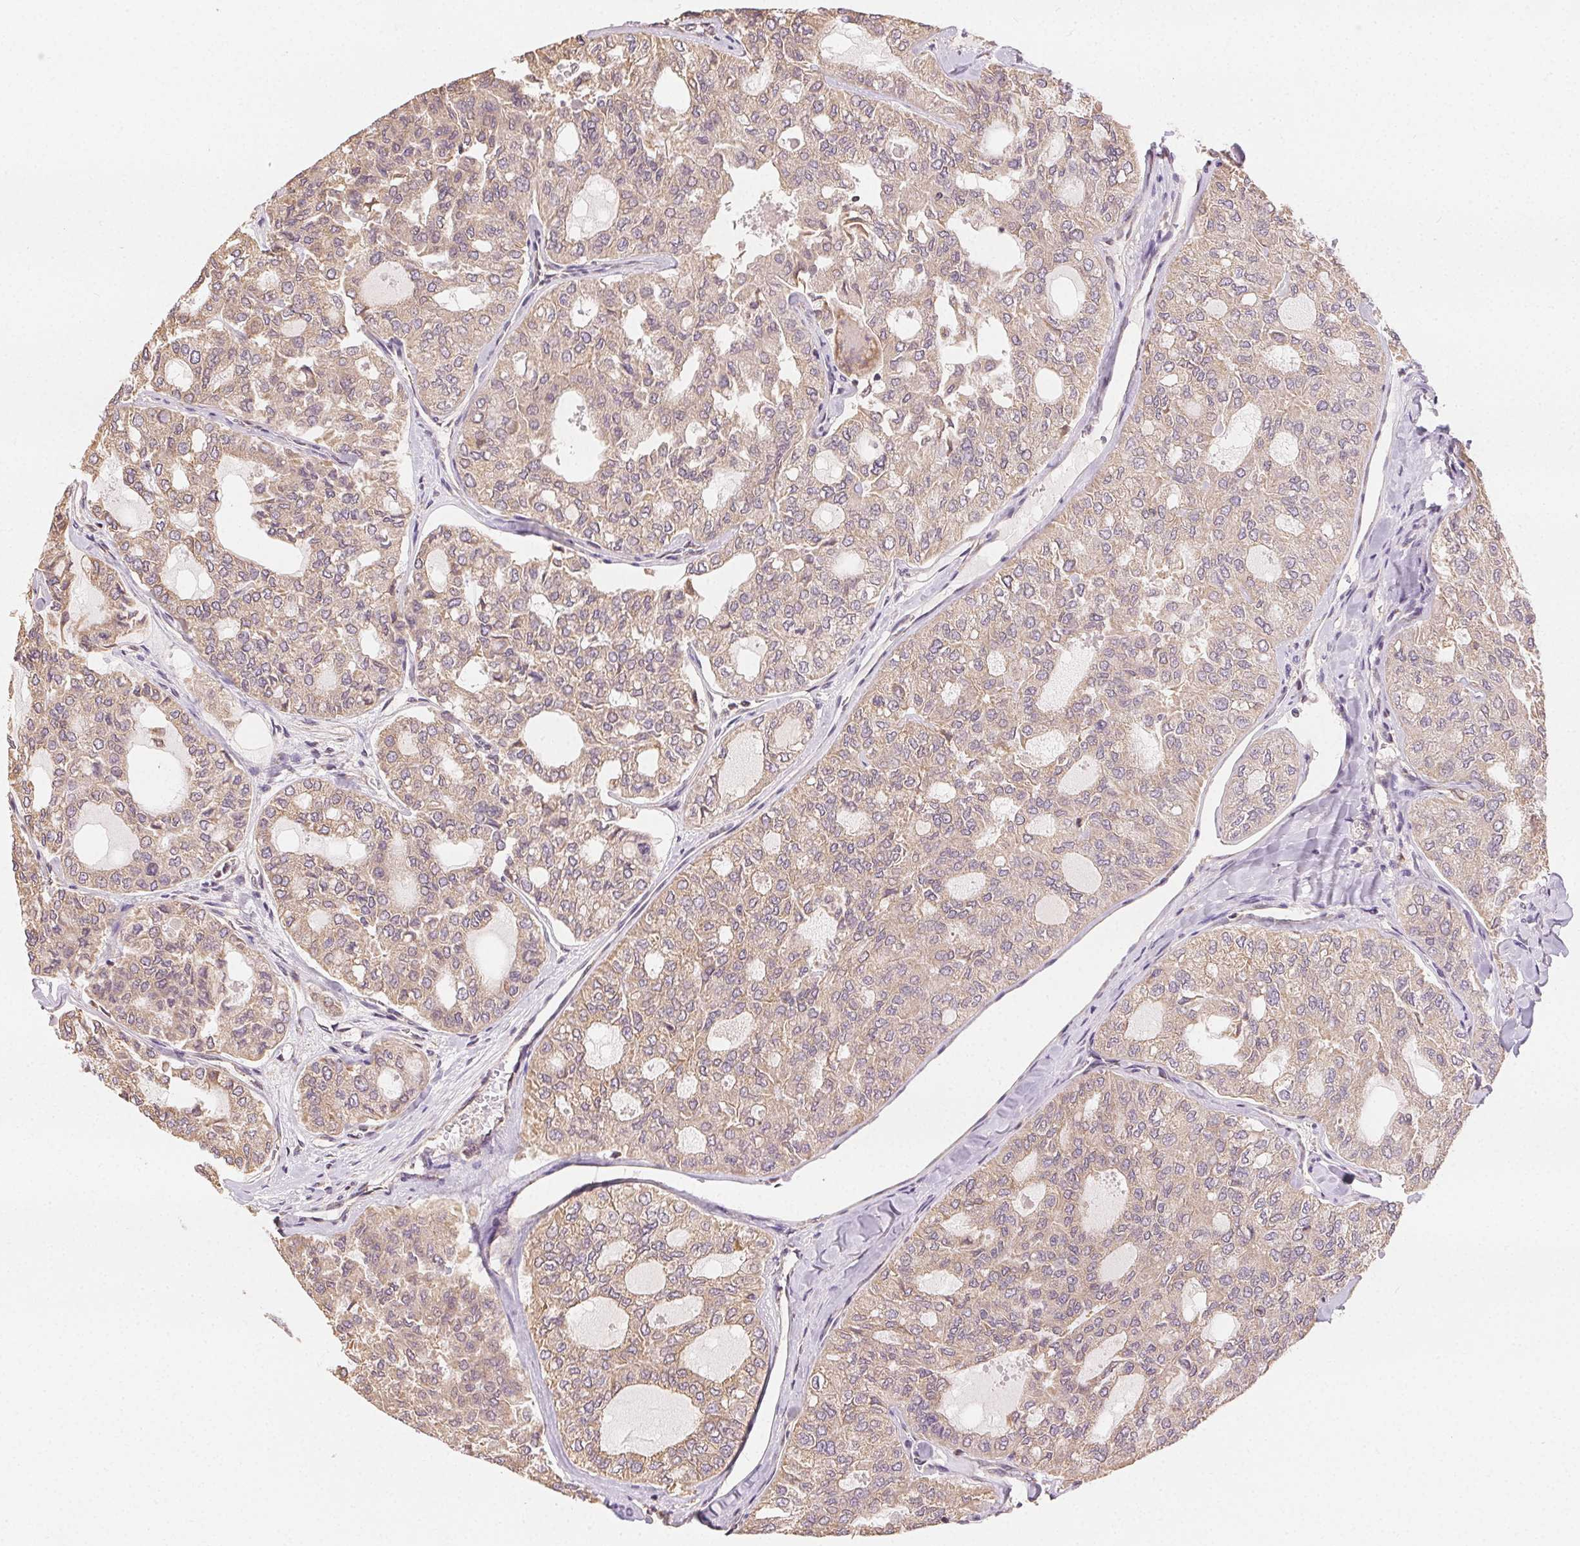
{"staining": {"intensity": "weak", "quantity": ">75%", "location": "cytoplasmic/membranous"}, "tissue": "thyroid cancer", "cell_type": "Tumor cells", "image_type": "cancer", "snomed": [{"axis": "morphology", "description": "Follicular adenoma carcinoma, NOS"}, {"axis": "topography", "description": "Thyroid gland"}], "caption": "A high-resolution micrograph shows IHC staining of thyroid cancer, which displays weak cytoplasmic/membranous expression in about >75% of tumor cells. (brown staining indicates protein expression, while blue staining denotes nuclei).", "gene": "SEZ6L2", "patient": {"sex": "male", "age": 75}}